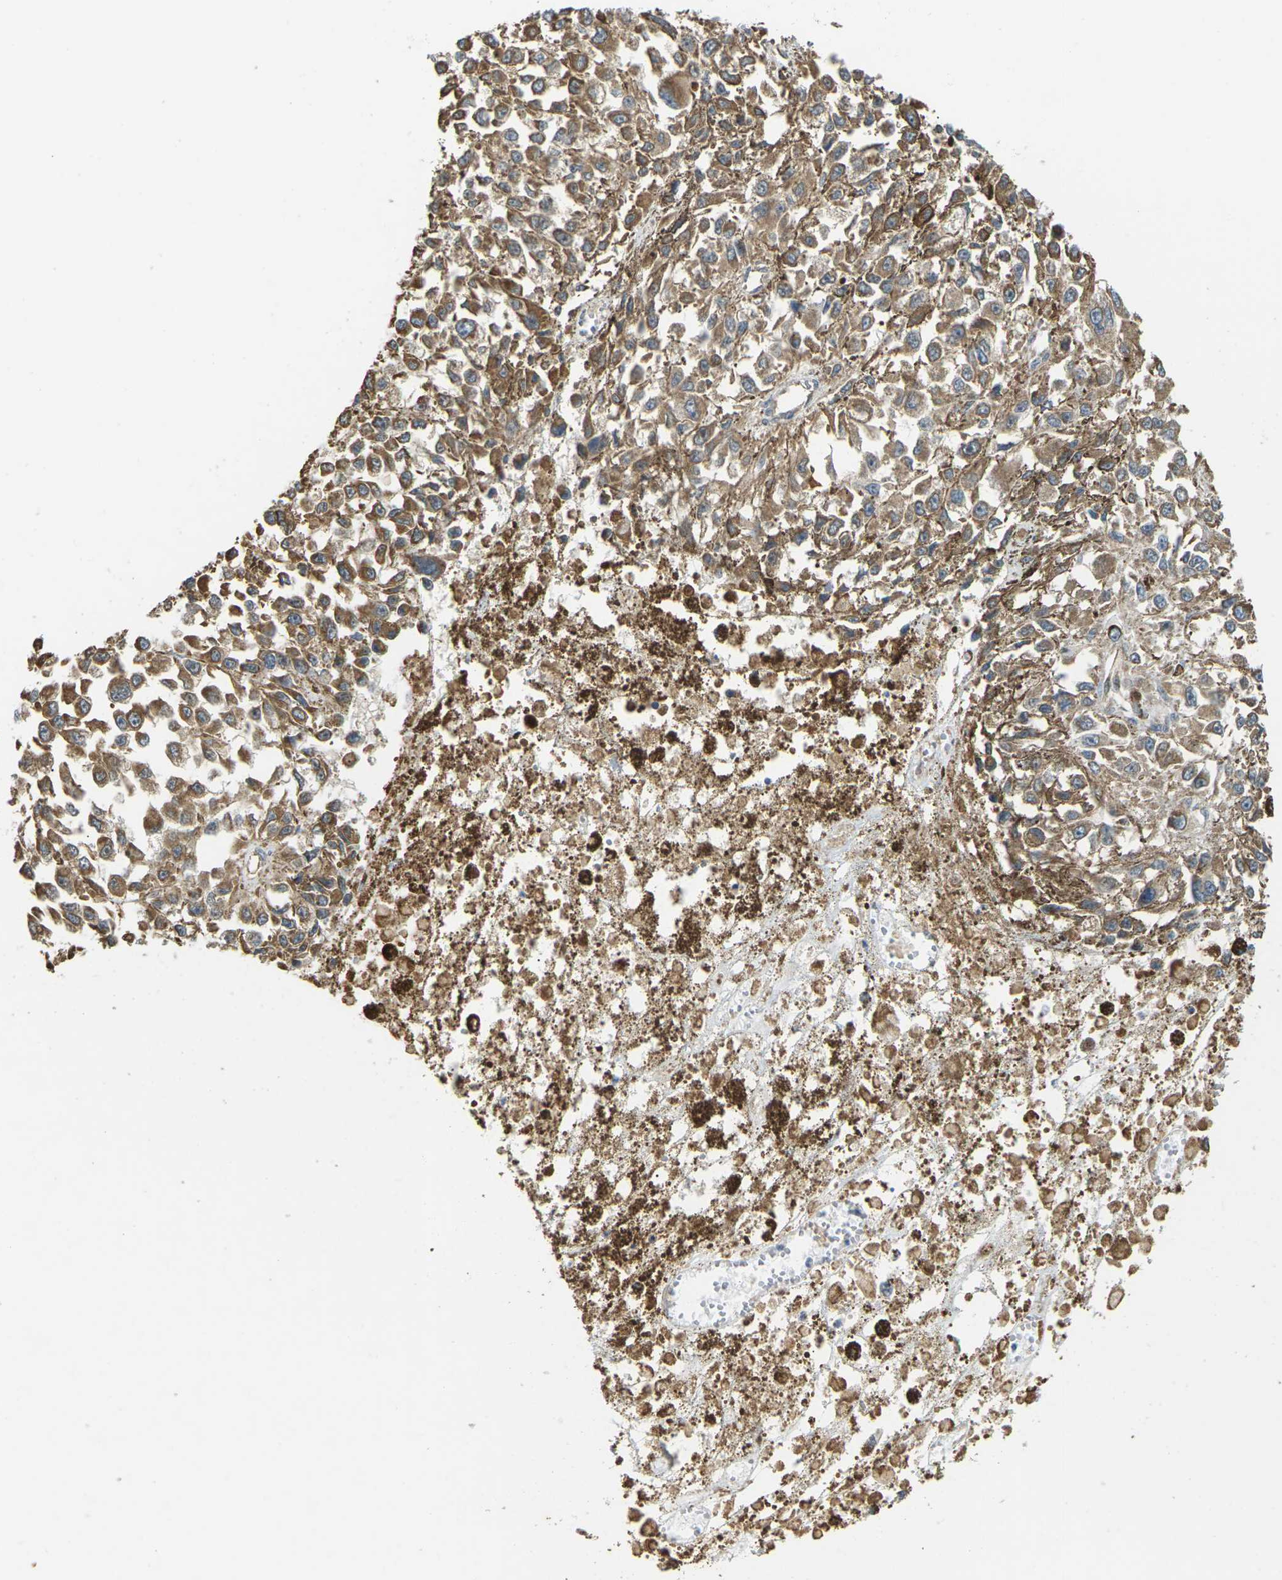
{"staining": {"intensity": "moderate", "quantity": ">75%", "location": "cytoplasmic/membranous"}, "tissue": "melanoma", "cell_type": "Tumor cells", "image_type": "cancer", "snomed": [{"axis": "morphology", "description": "Malignant melanoma, Metastatic site"}, {"axis": "topography", "description": "Lymph node"}], "caption": "A micrograph showing moderate cytoplasmic/membranous expression in approximately >75% of tumor cells in melanoma, as visualized by brown immunohistochemical staining.", "gene": "KSR1", "patient": {"sex": "male", "age": 59}}